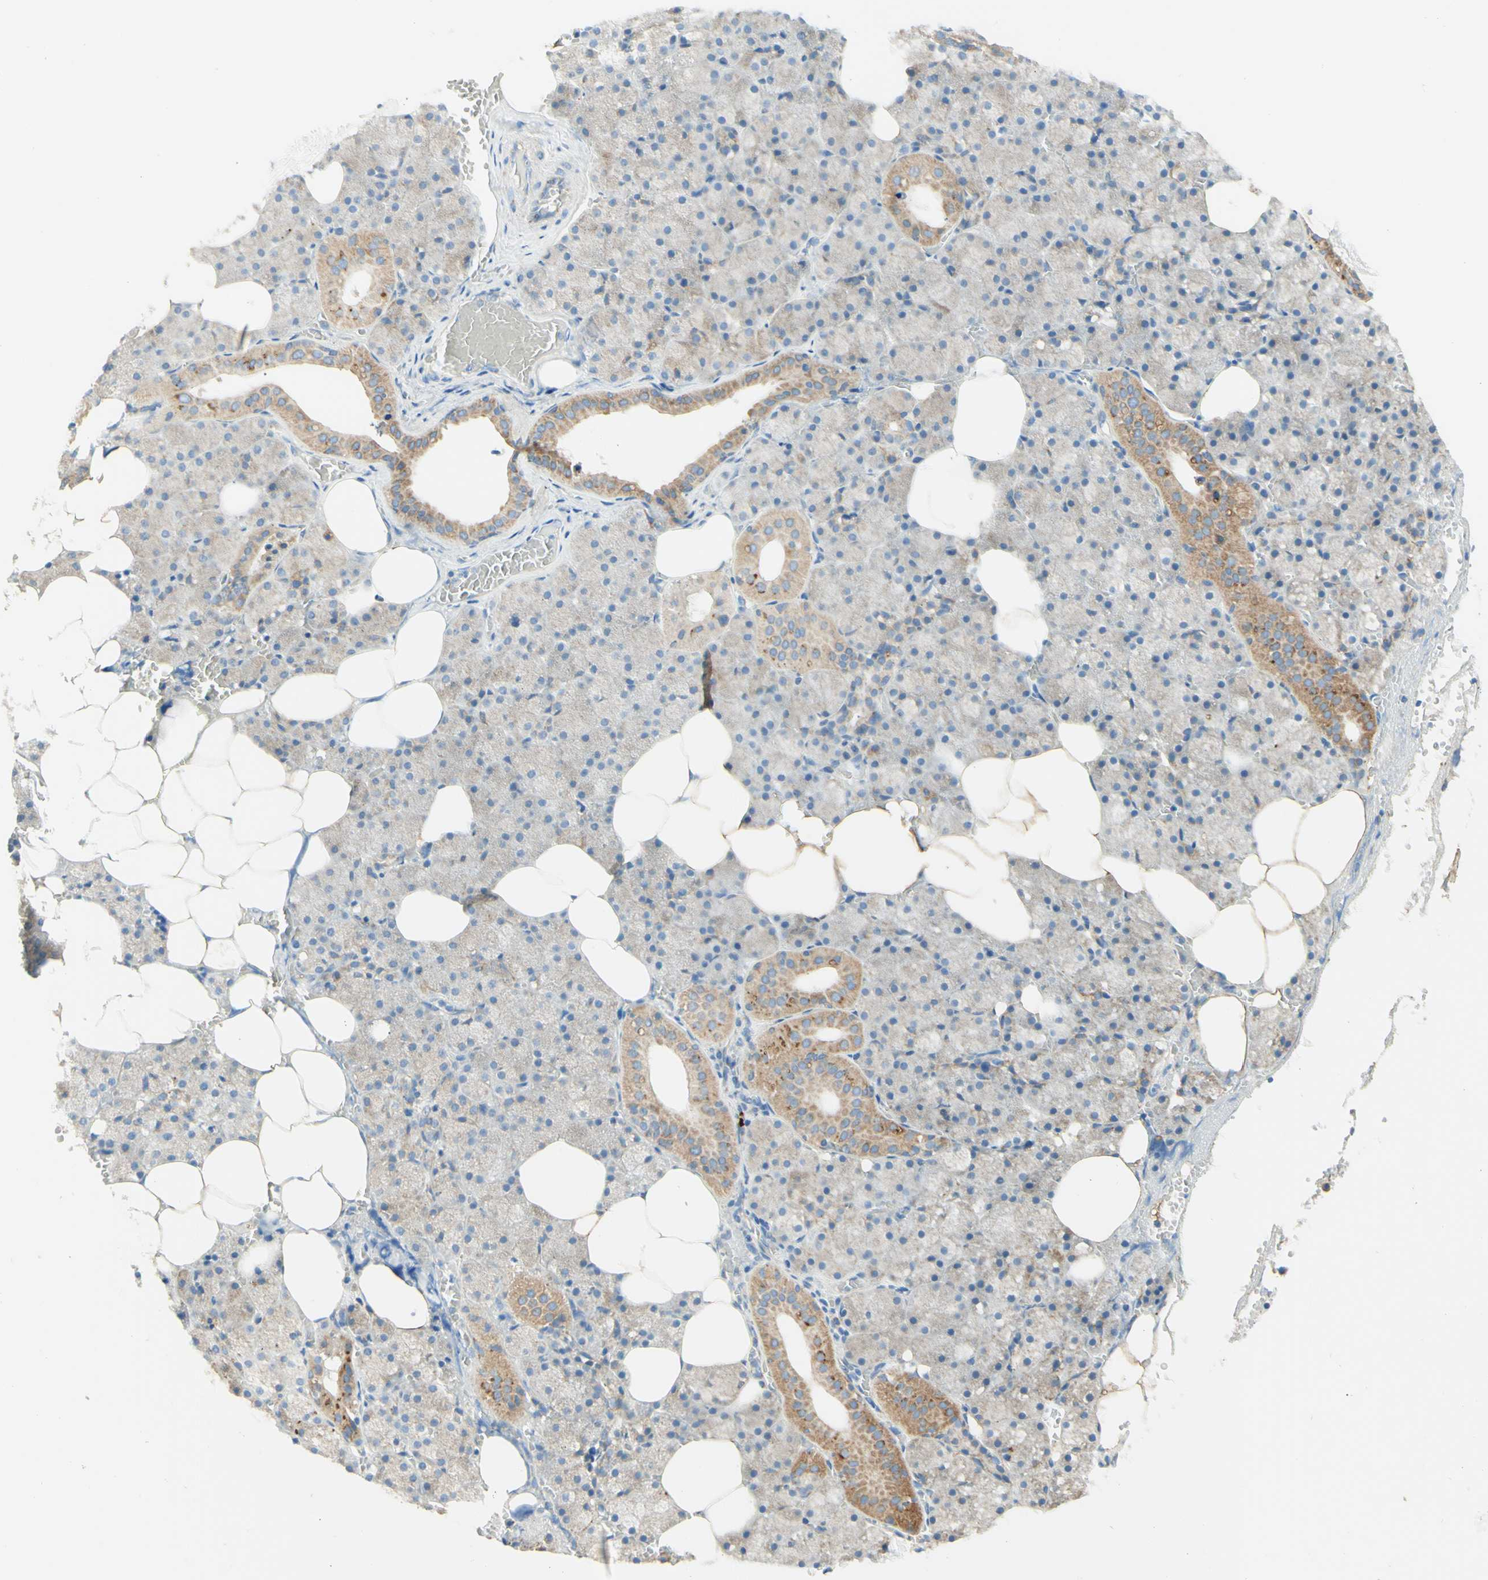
{"staining": {"intensity": "moderate", "quantity": "25%-75%", "location": "cytoplasmic/membranous"}, "tissue": "salivary gland", "cell_type": "Glandular cells", "image_type": "normal", "snomed": [{"axis": "morphology", "description": "Normal tissue, NOS"}, {"axis": "topography", "description": "Salivary gland"}], "caption": "Protein positivity by IHC exhibits moderate cytoplasmic/membranous positivity in approximately 25%-75% of glandular cells in benign salivary gland. (Brightfield microscopy of DAB IHC at high magnification).", "gene": "ARMC10", "patient": {"sex": "male", "age": 62}}